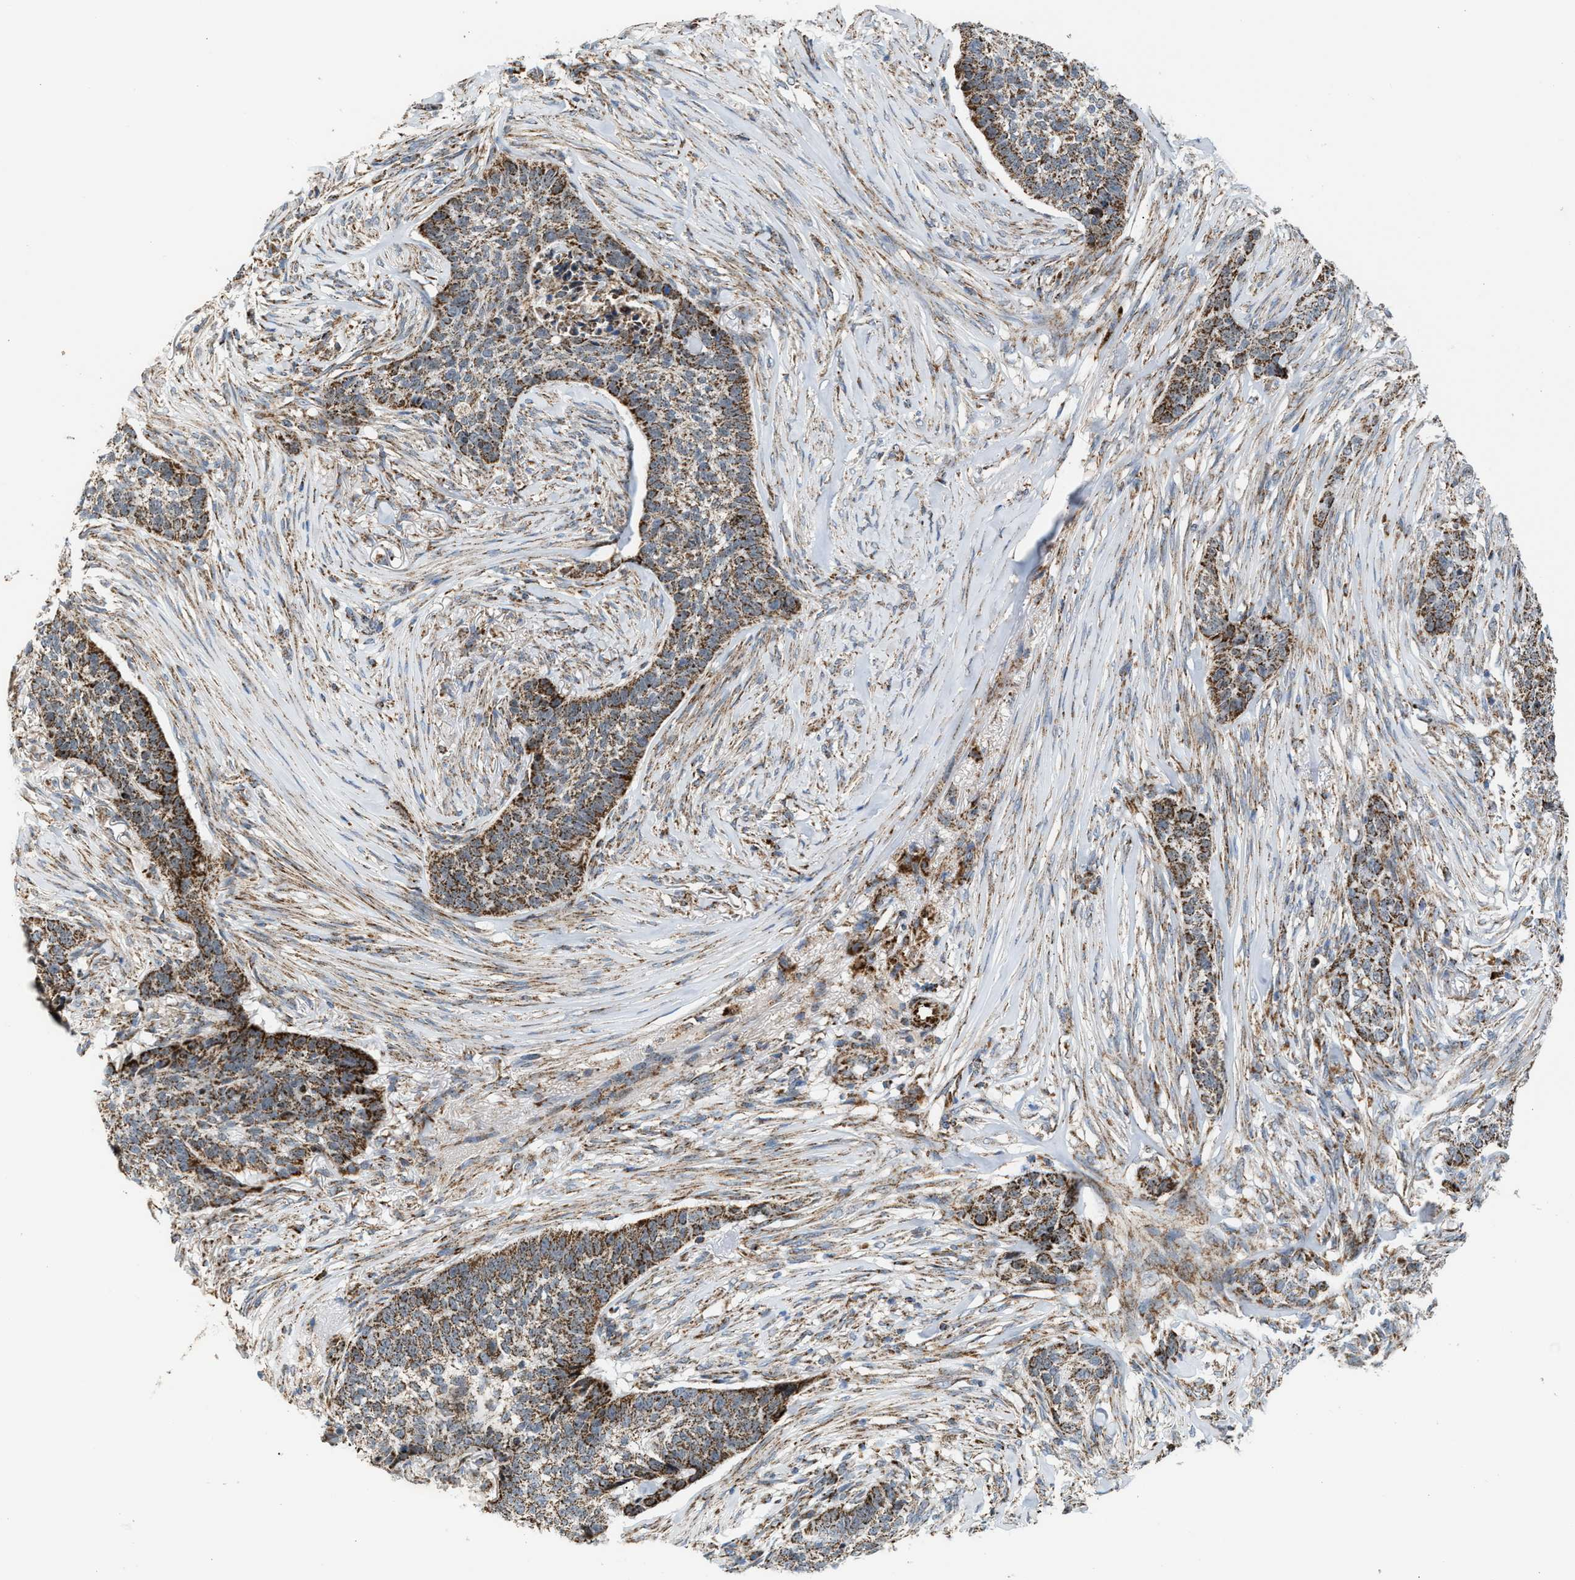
{"staining": {"intensity": "strong", "quantity": ">75%", "location": "cytoplasmic/membranous"}, "tissue": "skin cancer", "cell_type": "Tumor cells", "image_type": "cancer", "snomed": [{"axis": "morphology", "description": "Basal cell carcinoma"}, {"axis": "topography", "description": "Skin"}], "caption": "Immunohistochemistry (IHC) (DAB) staining of basal cell carcinoma (skin) exhibits strong cytoplasmic/membranous protein positivity in about >75% of tumor cells.", "gene": "PMPCA", "patient": {"sex": "male", "age": 85}}